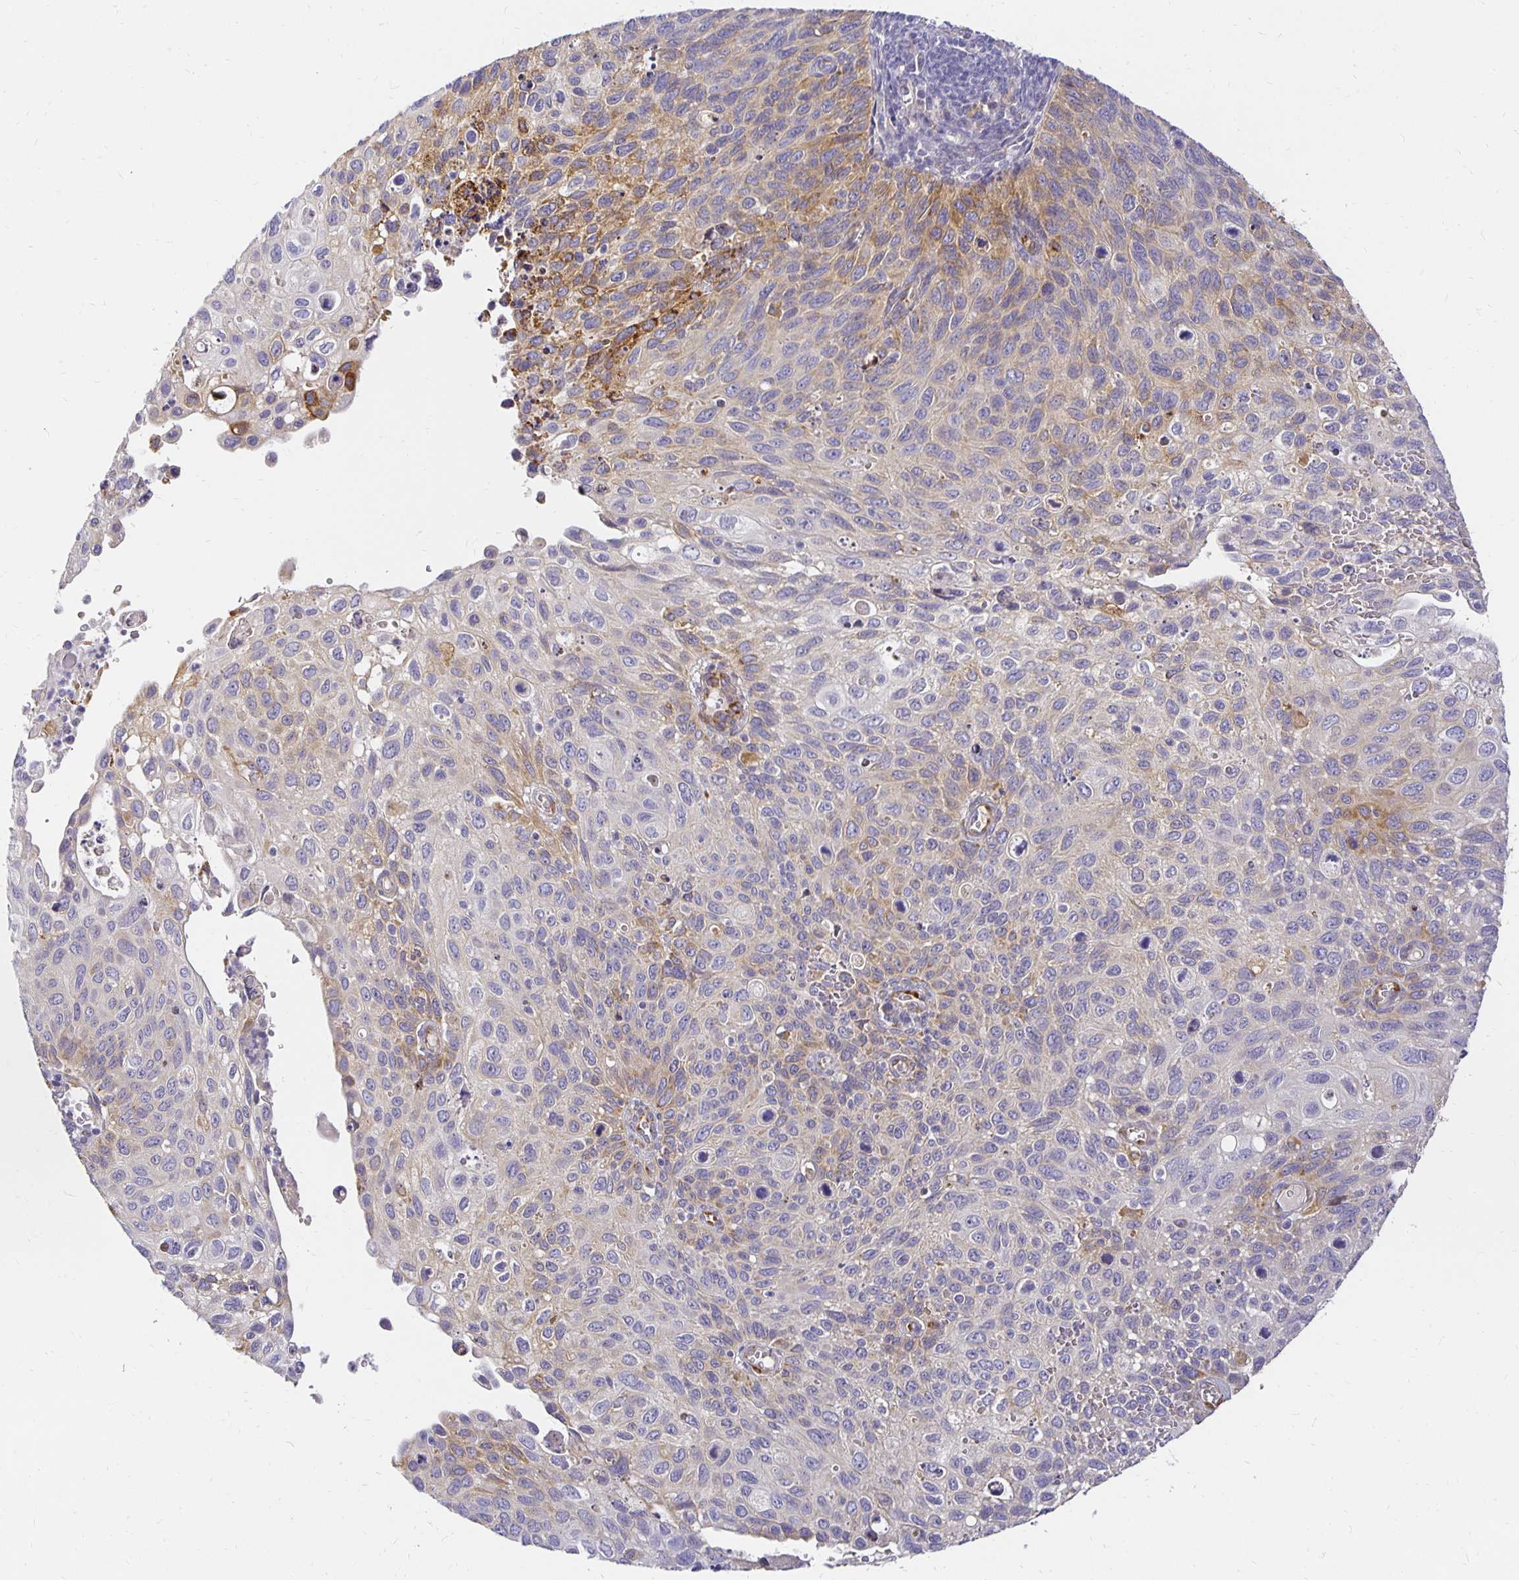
{"staining": {"intensity": "weak", "quantity": "<25%", "location": "cytoplasmic/membranous"}, "tissue": "cervical cancer", "cell_type": "Tumor cells", "image_type": "cancer", "snomed": [{"axis": "morphology", "description": "Squamous cell carcinoma, NOS"}, {"axis": "topography", "description": "Cervix"}], "caption": "This histopathology image is of squamous cell carcinoma (cervical) stained with IHC to label a protein in brown with the nuclei are counter-stained blue. There is no positivity in tumor cells.", "gene": "PLOD1", "patient": {"sex": "female", "age": 70}}